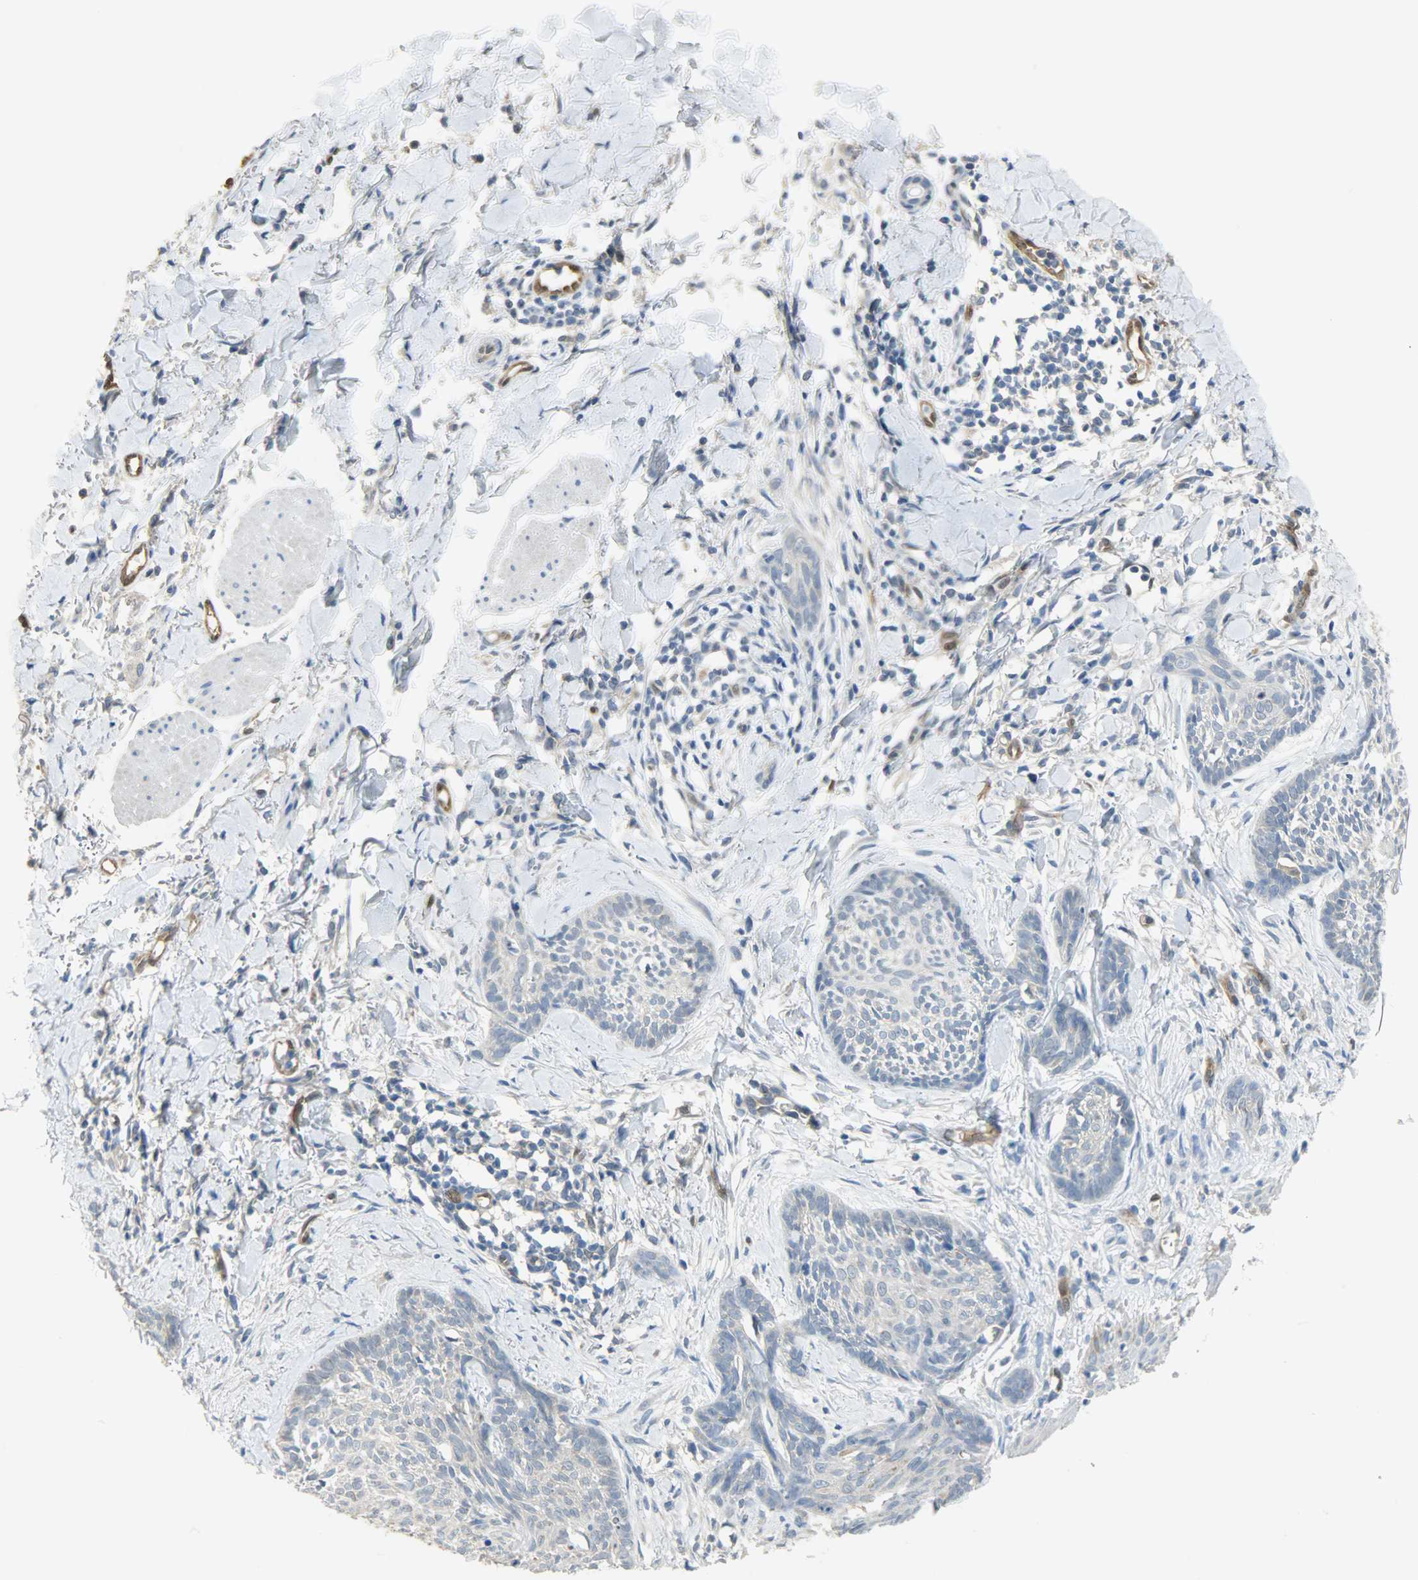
{"staining": {"intensity": "negative", "quantity": "none", "location": "none"}, "tissue": "skin cancer", "cell_type": "Tumor cells", "image_type": "cancer", "snomed": [{"axis": "morphology", "description": "Normal tissue, NOS"}, {"axis": "morphology", "description": "Basal cell carcinoma"}, {"axis": "topography", "description": "Skin"}], "caption": "An image of human skin cancer is negative for staining in tumor cells. Nuclei are stained in blue.", "gene": "FKBP1A", "patient": {"sex": "male", "age": 71}}